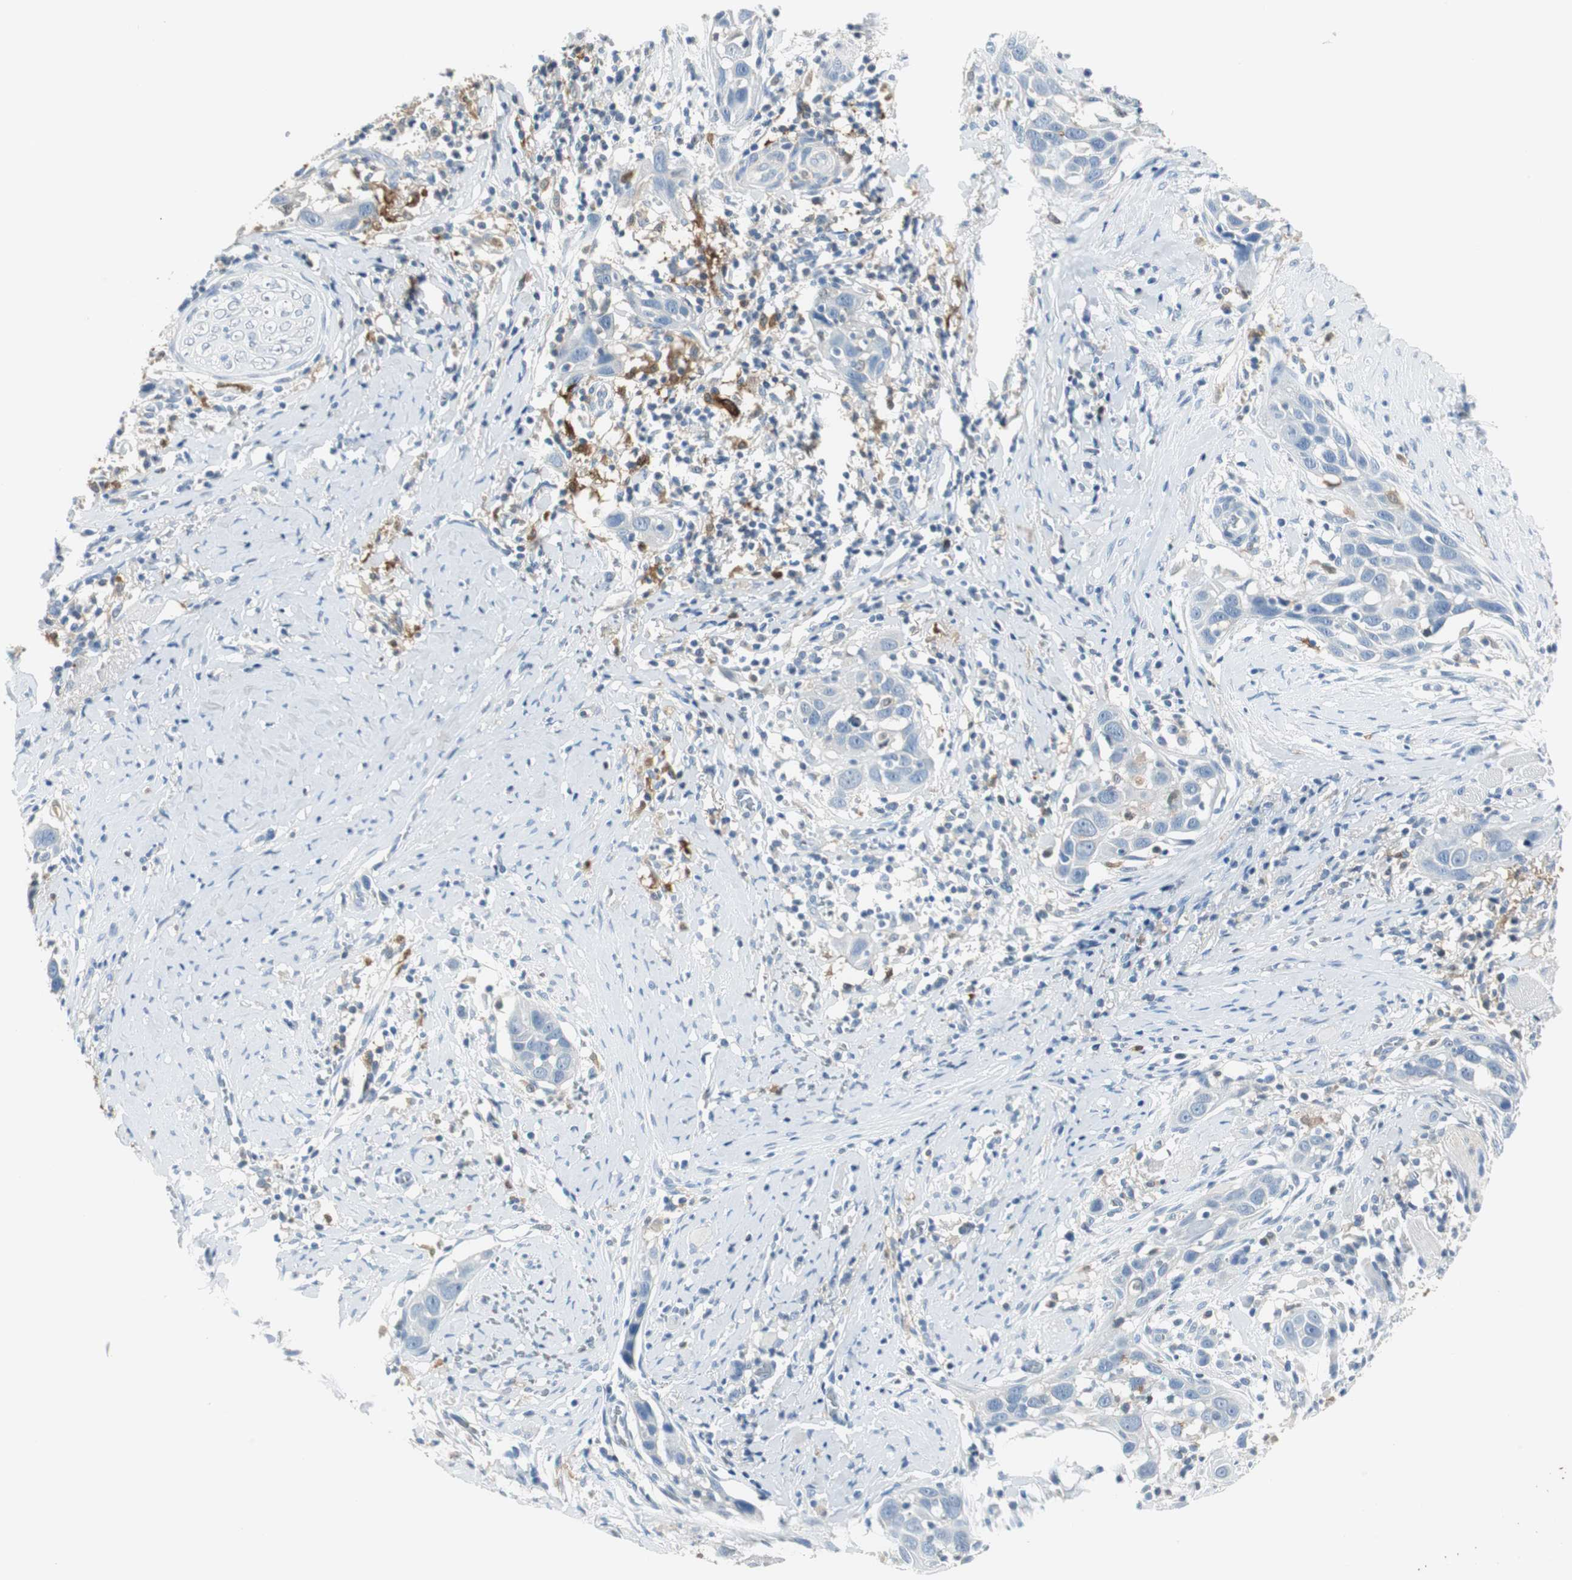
{"staining": {"intensity": "negative", "quantity": "none", "location": "none"}, "tissue": "head and neck cancer", "cell_type": "Tumor cells", "image_type": "cancer", "snomed": [{"axis": "morphology", "description": "Normal tissue, NOS"}, {"axis": "morphology", "description": "Squamous cell carcinoma, NOS"}, {"axis": "topography", "description": "Oral tissue"}, {"axis": "topography", "description": "Head-Neck"}], "caption": "Immunohistochemistry micrograph of human head and neck cancer stained for a protein (brown), which demonstrates no staining in tumor cells.", "gene": "MSTO1", "patient": {"sex": "female", "age": 50}}